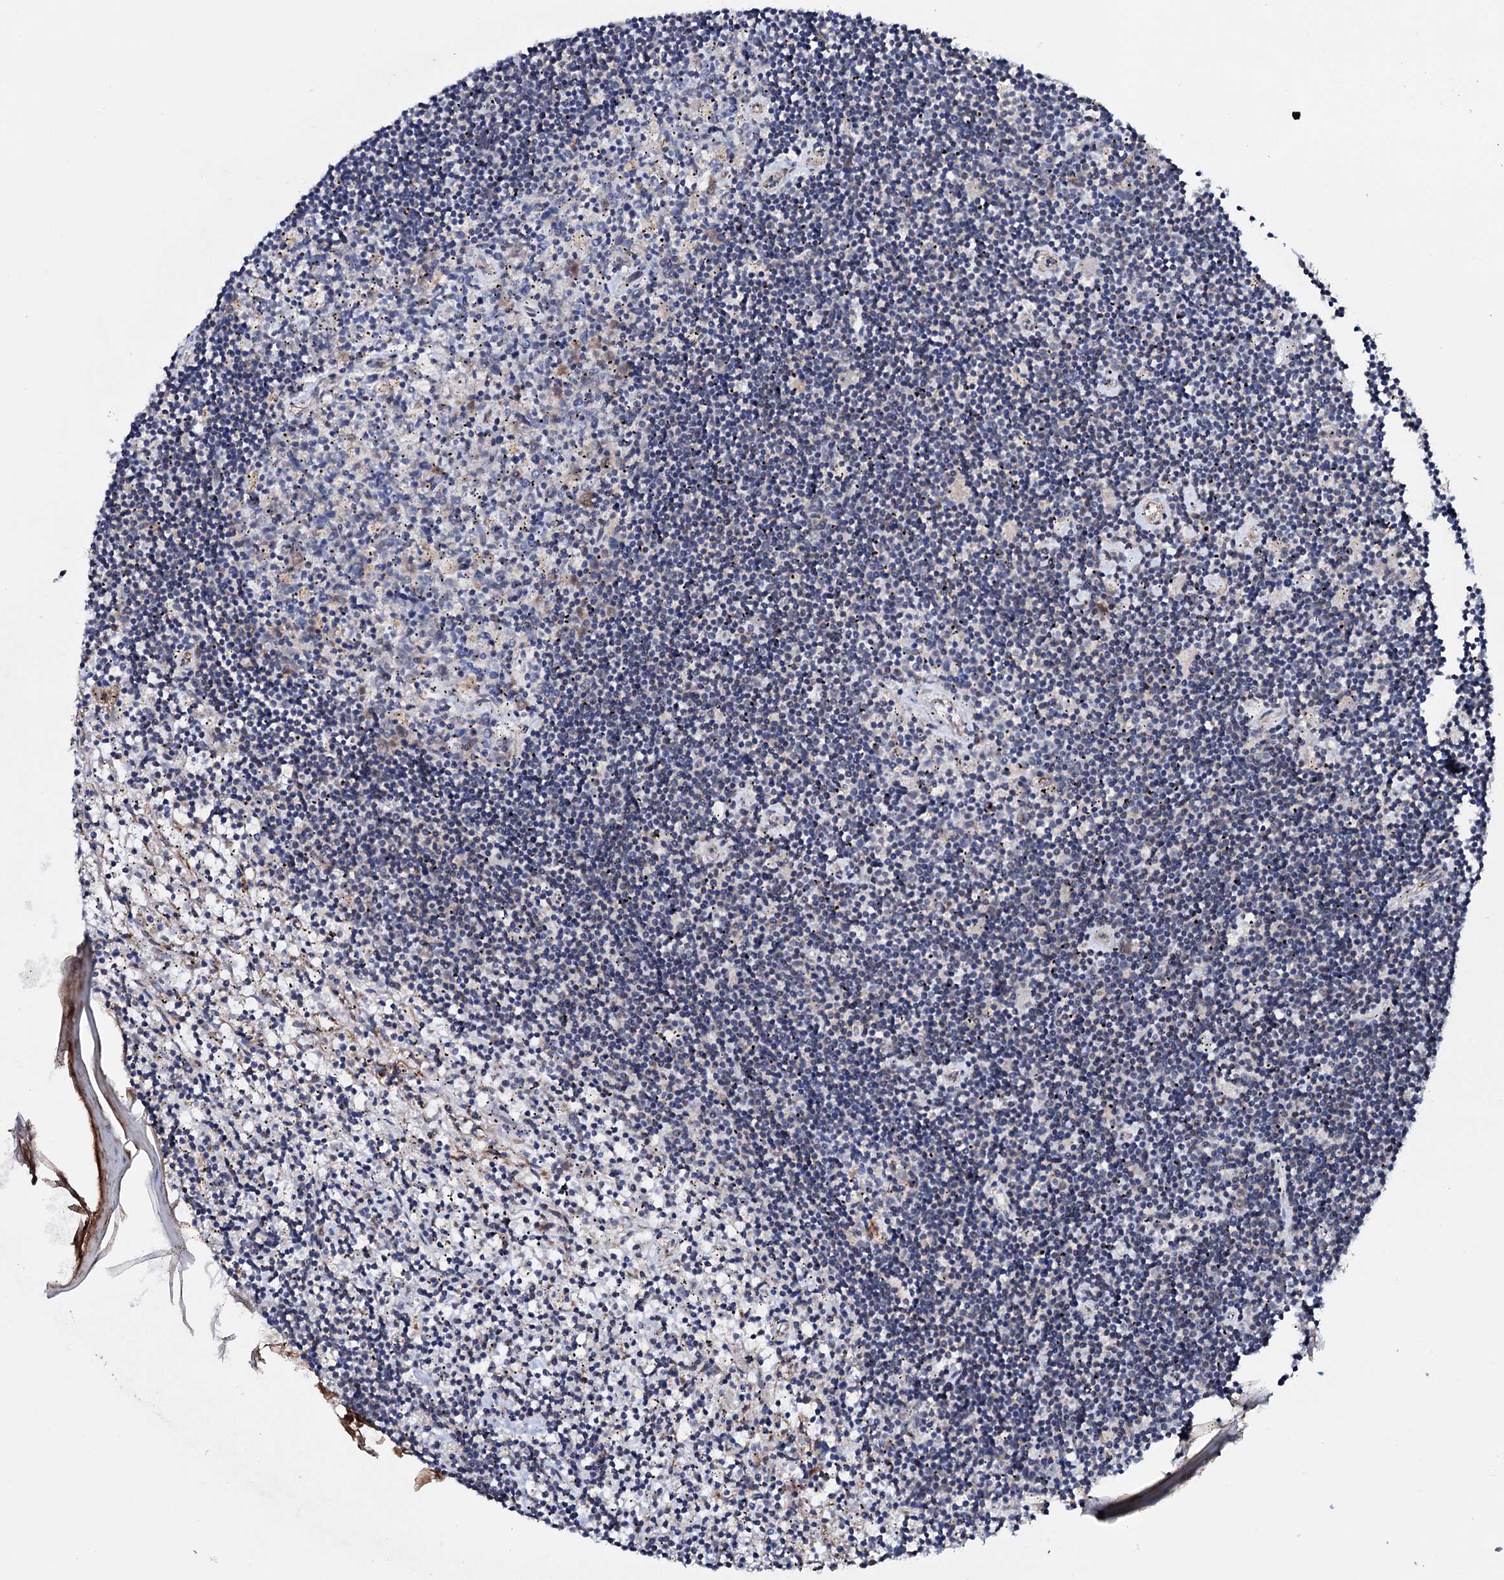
{"staining": {"intensity": "negative", "quantity": "none", "location": "none"}, "tissue": "lymphoma", "cell_type": "Tumor cells", "image_type": "cancer", "snomed": [{"axis": "morphology", "description": "Malignant lymphoma, non-Hodgkin's type, Low grade"}, {"axis": "topography", "description": "Spleen"}], "caption": "A photomicrograph of human lymphoma is negative for staining in tumor cells. (DAB (3,3'-diaminobenzidine) immunohistochemistry (IHC) visualized using brightfield microscopy, high magnification).", "gene": "P2RX4", "patient": {"sex": "male", "age": 76}}